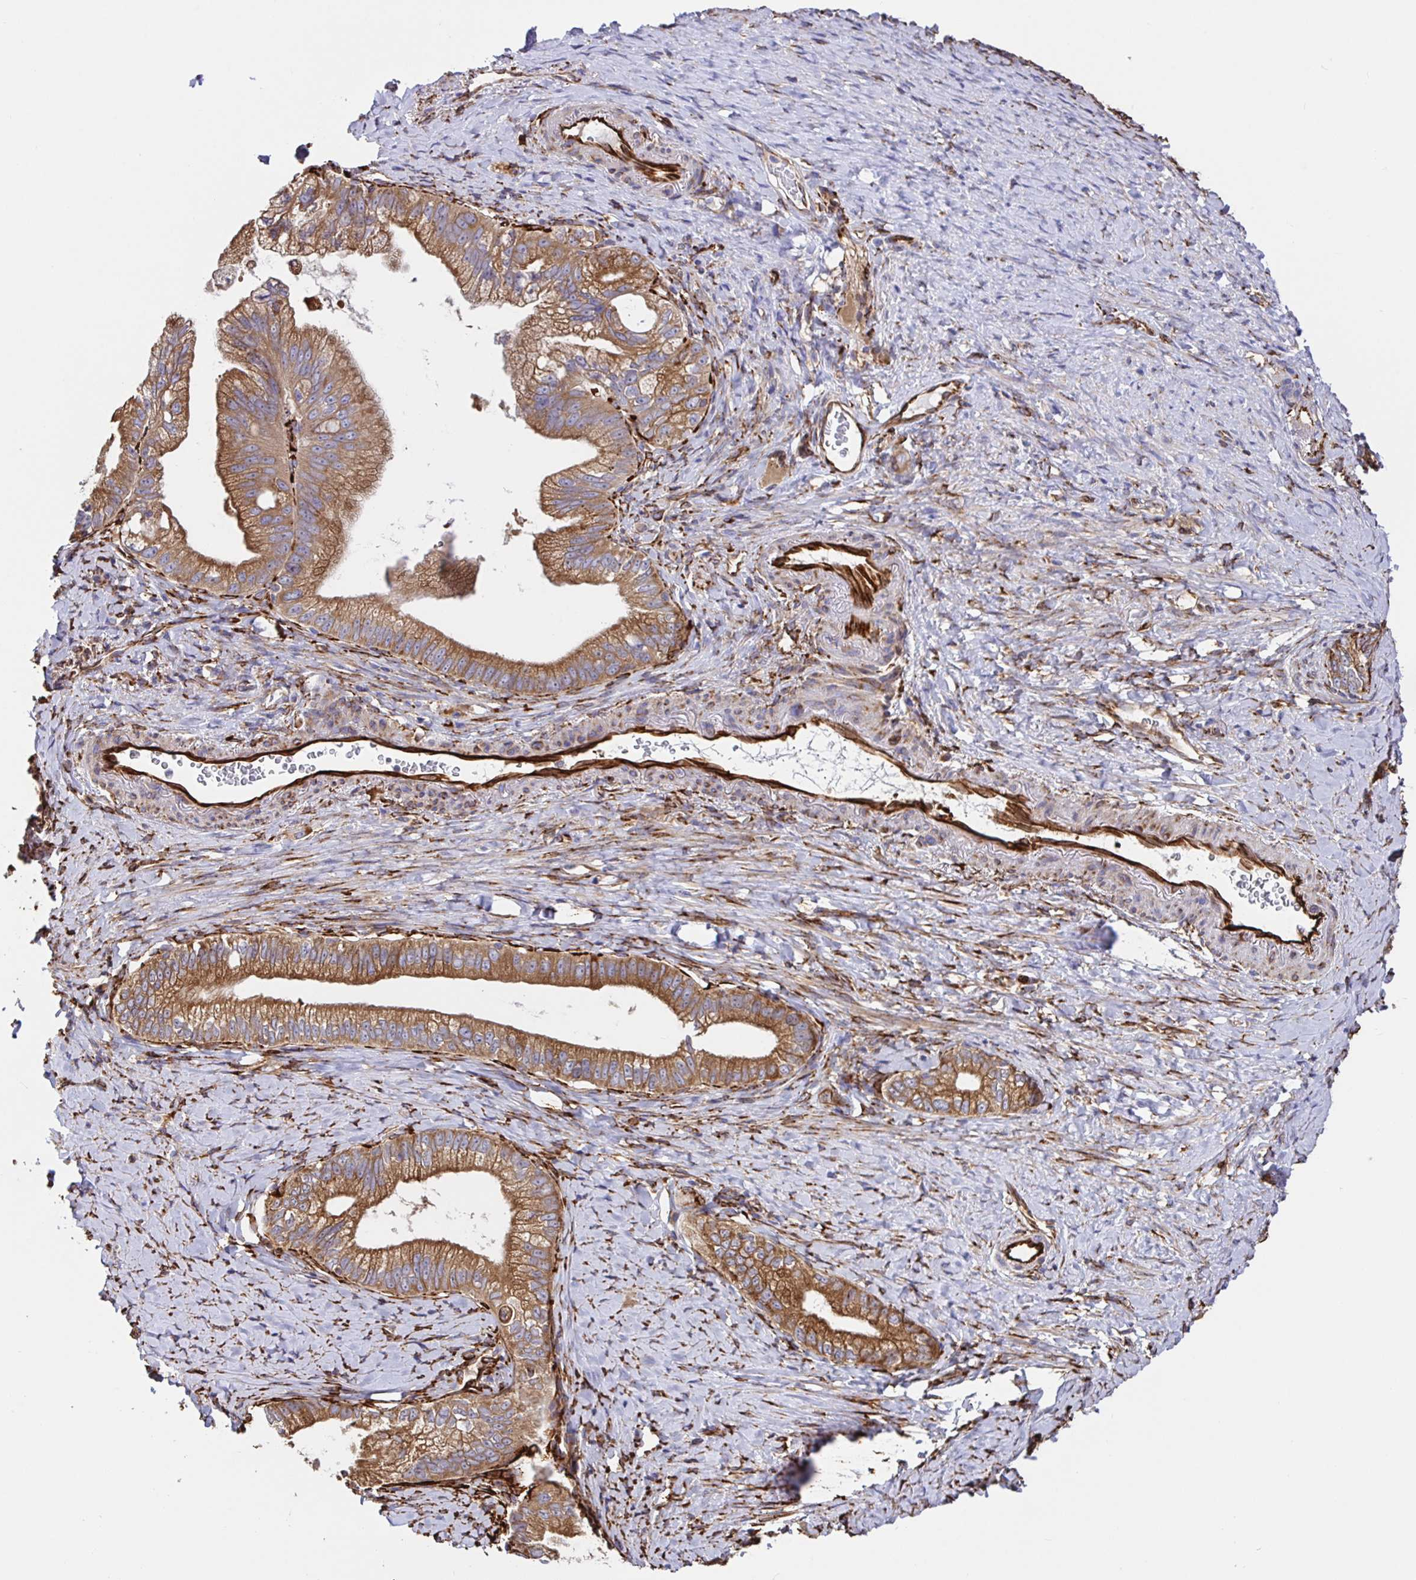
{"staining": {"intensity": "moderate", "quantity": ">75%", "location": "cytoplasmic/membranous"}, "tissue": "pancreatic cancer", "cell_type": "Tumor cells", "image_type": "cancer", "snomed": [{"axis": "morphology", "description": "Adenocarcinoma, NOS"}, {"axis": "topography", "description": "Pancreas"}], "caption": "Immunohistochemistry histopathology image of neoplastic tissue: pancreatic cancer (adenocarcinoma) stained using IHC reveals medium levels of moderate protein expression localized specifically in the cytoplasmic/membranous of tumor cells, appearing as a cytoplasmic/membranous brown color.", "gene": "MAOA", "patient": {"sex": "male", "age": 70}}